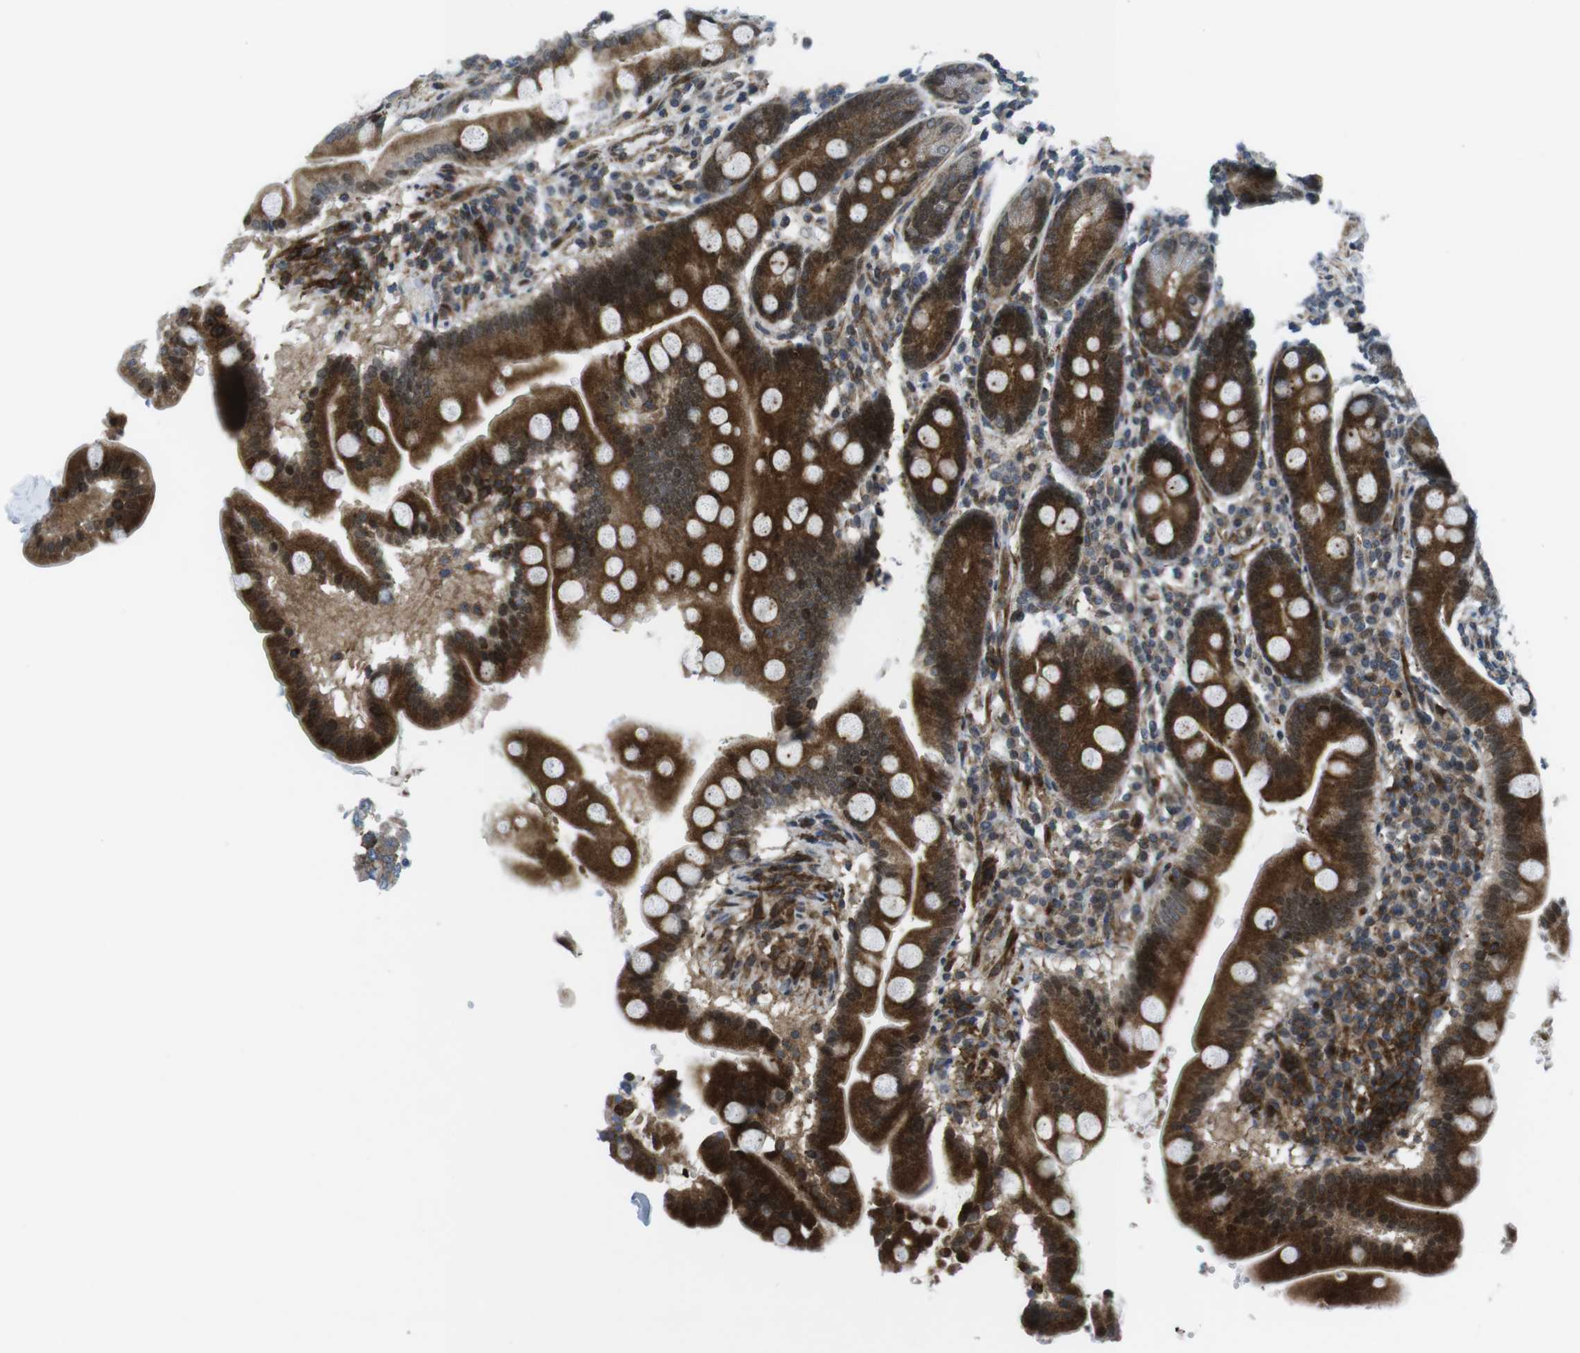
{"staining": {"intensity": "strong", "quantity": ">75%", "location": "cytoplasmic/membranous"}, "tissue": "duodenum", "cell_type": "Glandular cells", "image_type": "normal", "snomed": [{"axis": "morphology", "description": "Normal tissue, NOS"}, {"axis": "topography", "description": "Duodenum"}], "caption": "IHC photomicrograph of unremarkable duodenum stained for a protein (brown), which exhibits high levels of strong cytoplasmic/membranous expression in approximately >75% of glandular cells.", "gene": "CUL7", "patient": {"sex": "male", "age": 50}}